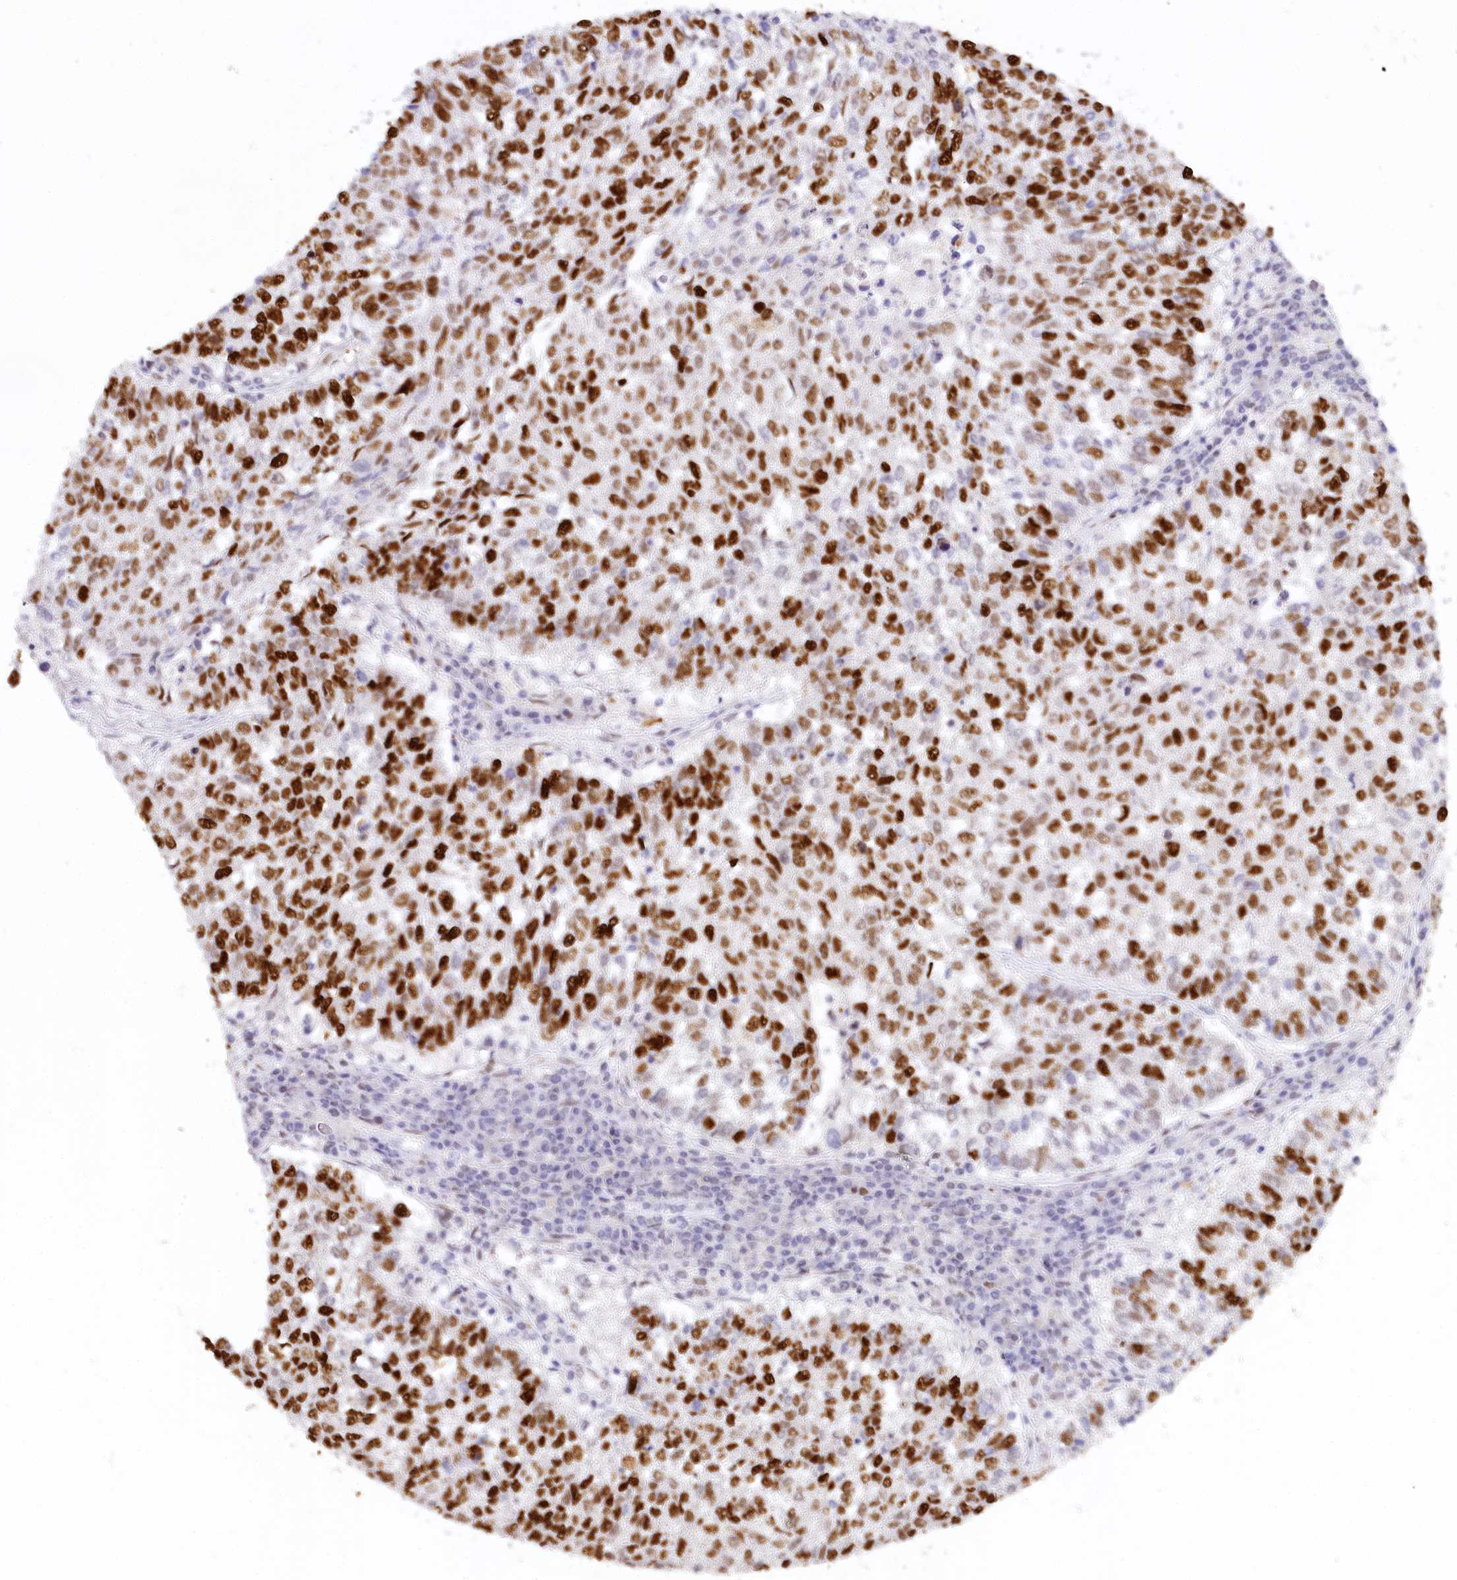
{"staining": {"intensity": "strong", "quantity": ">75%", "location": "nuclear"}, "tissue": "lung cancer", "cell_type": "Tumor cells", "image_type": "cancer", "snomed": [{"axis": "morphology", "description": "Squamous cell carcinoma, NOS"}, {"axis": "topography", "description": "Lung"}], "caption": "An image showing strong nuclear staining in approximately >75% of tumor cells in squamous cell carcinoma (lung), as visualized by brown immunohistochemical staining.", "gene": "TP53", "patient": {"sex": "male", "age": 73}}